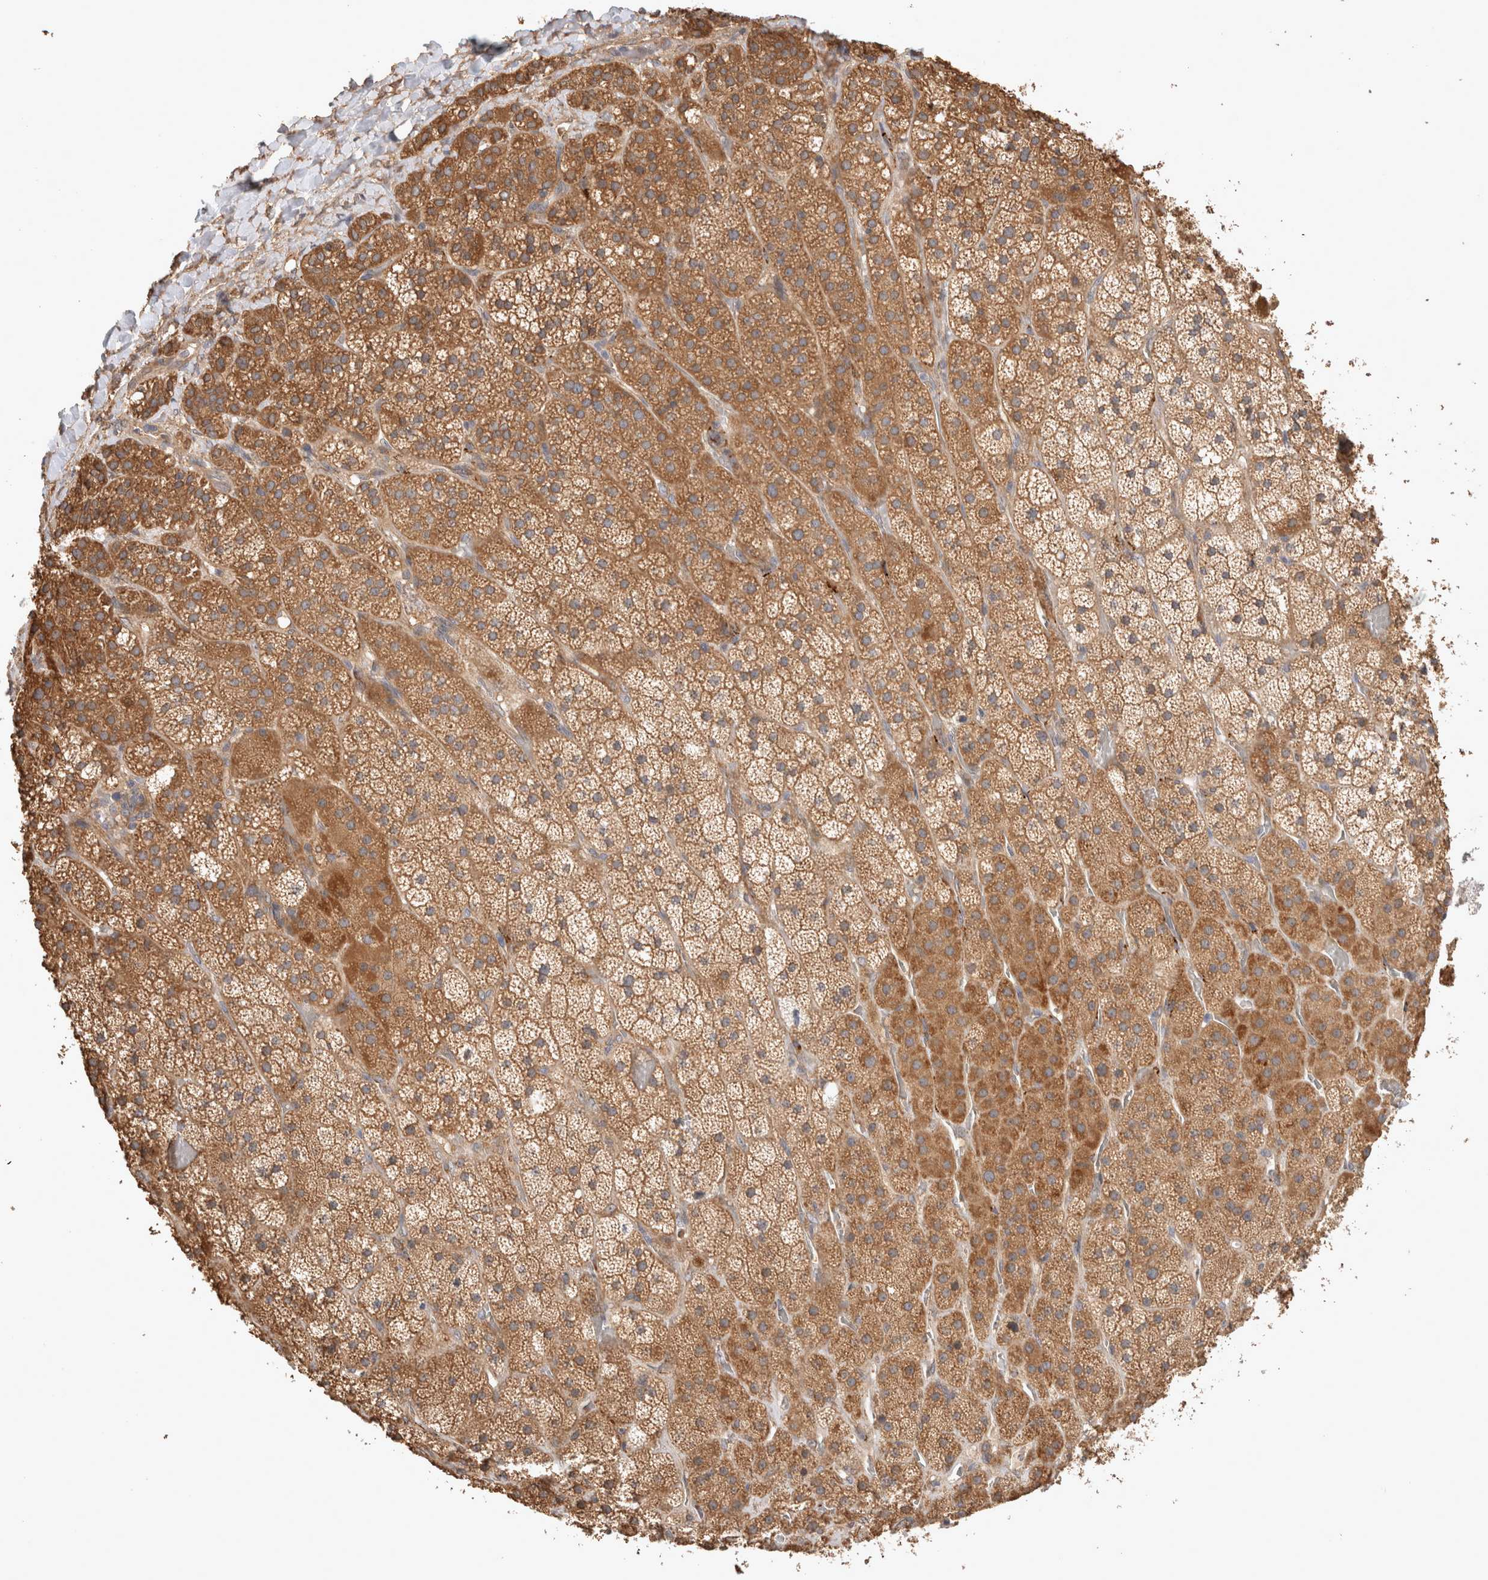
{"staining": {"intensity": "strong", "quantity": ">75%", "location": "cytoplasmic/membranous"}, "tissue": "adrenal gland", "cell_type": "Glandular cells", "image_type": "normal", "snomed": [{"axis": "morphology", "description": "Normal tissue, NOS"}, {"axis": "topography", "description": "Adrenal gland"}], "caption": "A brown stain labels strong cytoplasmic/membranous staining of a protein in glandular cells of normal adrenal gland. The staining was performed using DAB (3,3'-diaminobenzidine) to visualize the protein expression in brown, while the nuclei were stained in blue with hematoxylin (Magnification: 20x).", "gene": "HROB", "patient": {"sex": "male", "age": 57}}